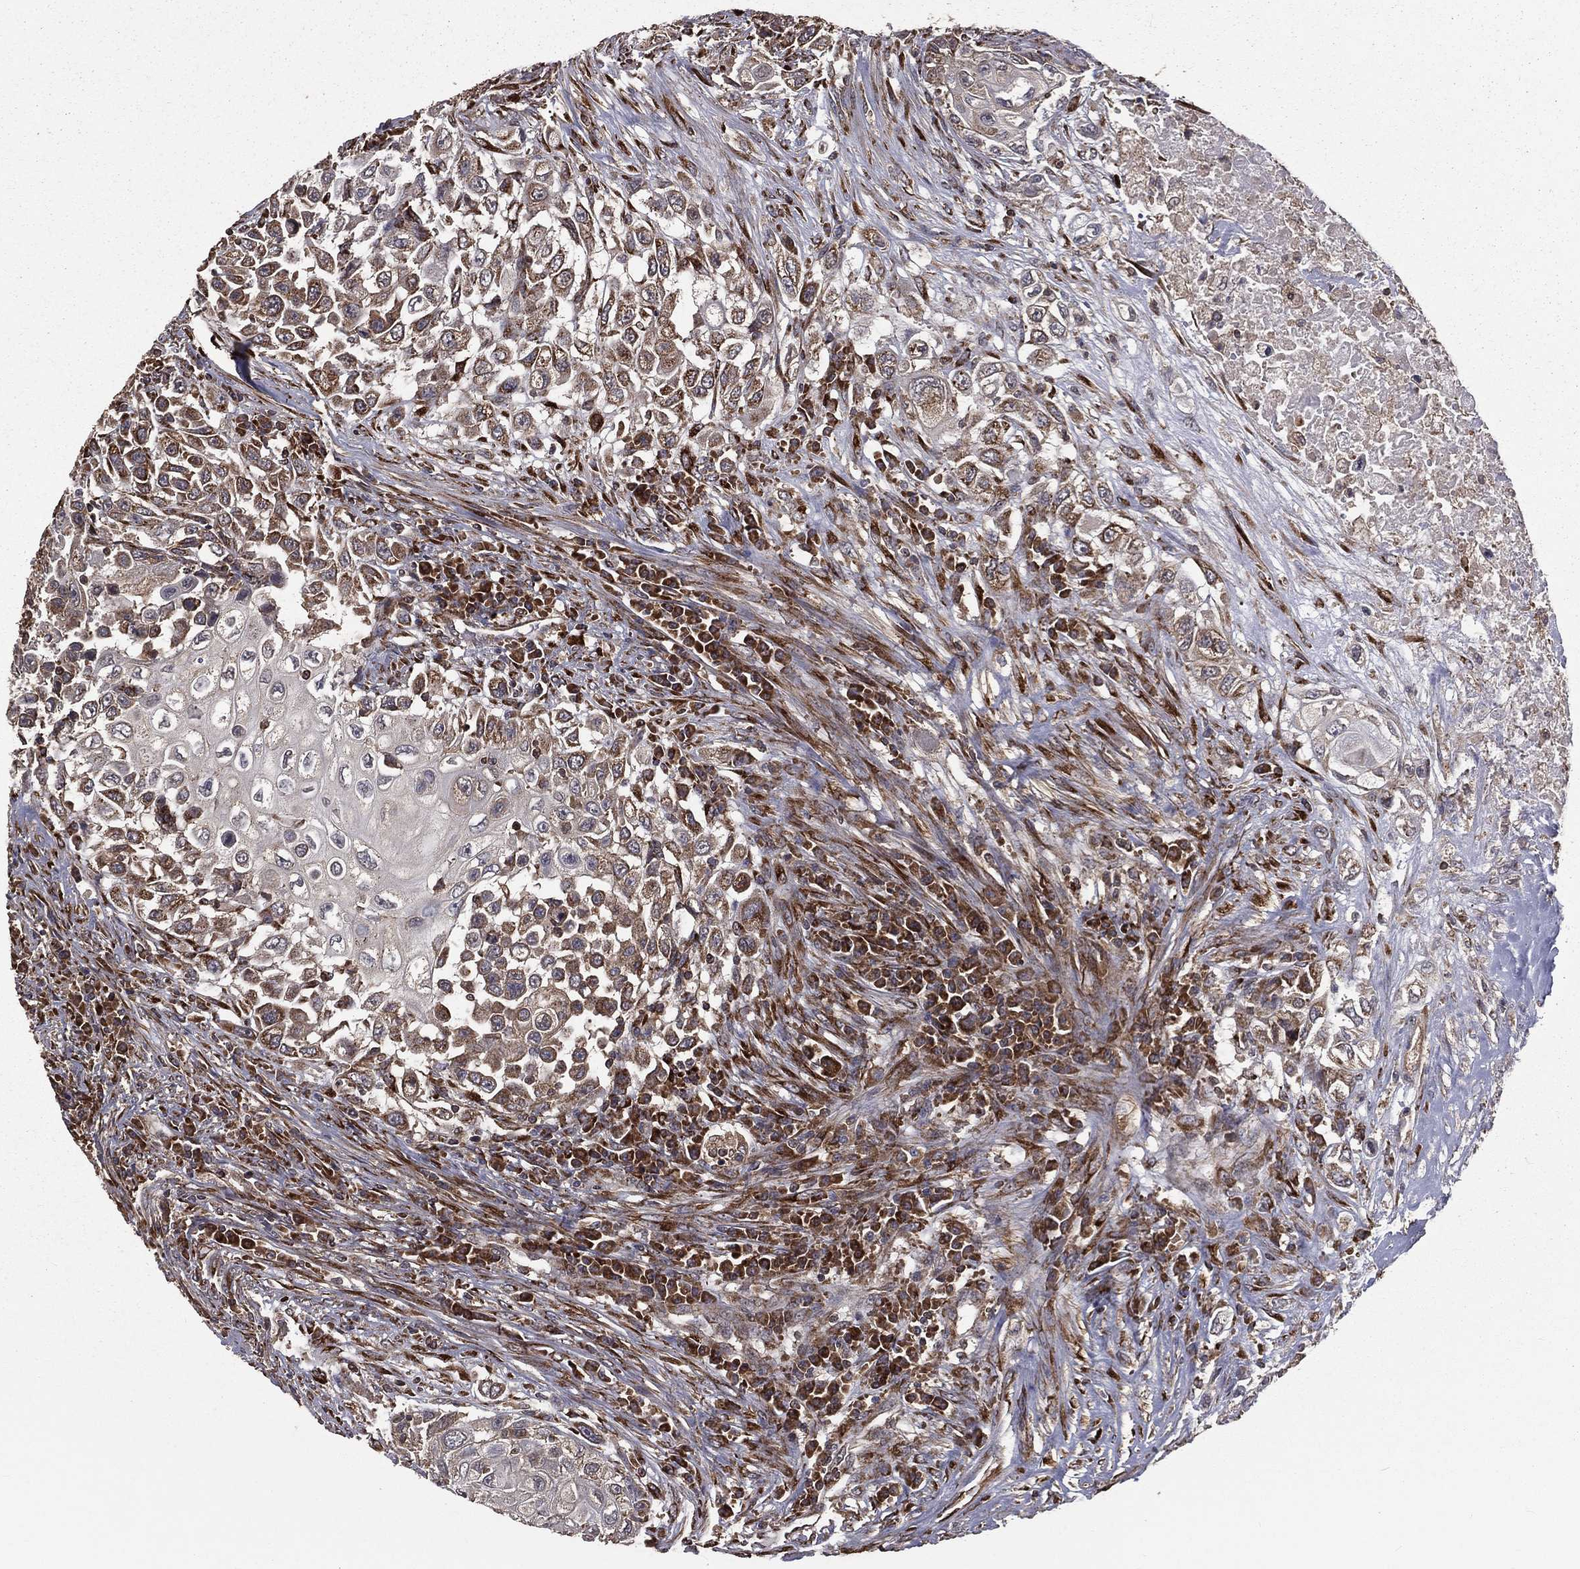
{"staining": {"intensity": "strong", "quantity": ">75%", "location": "cytoplasmic/membranous"}, "tissue": "urothelial cancer", "cell_type": "Tumor cells", "image_type": "cancer", "snomed": [{"axis": "morphology", "description": "Urothelial carcinoma, High grade"}, {"axis": "topography", "description": "Urinary bladder"}], "caption": "The immunohistochemical stain shows strong cytoplasmic/membranous expression in tumor cells of high-grade urothelial carcinoma tissue. The staining was performed using DAB to visualize the protein expression in brown, while the nuclei were stained in blue with hematoxylin (Magnification: 20x).", "gene": "OLFML1", "patient": {"sex": "female", "age": 56}}